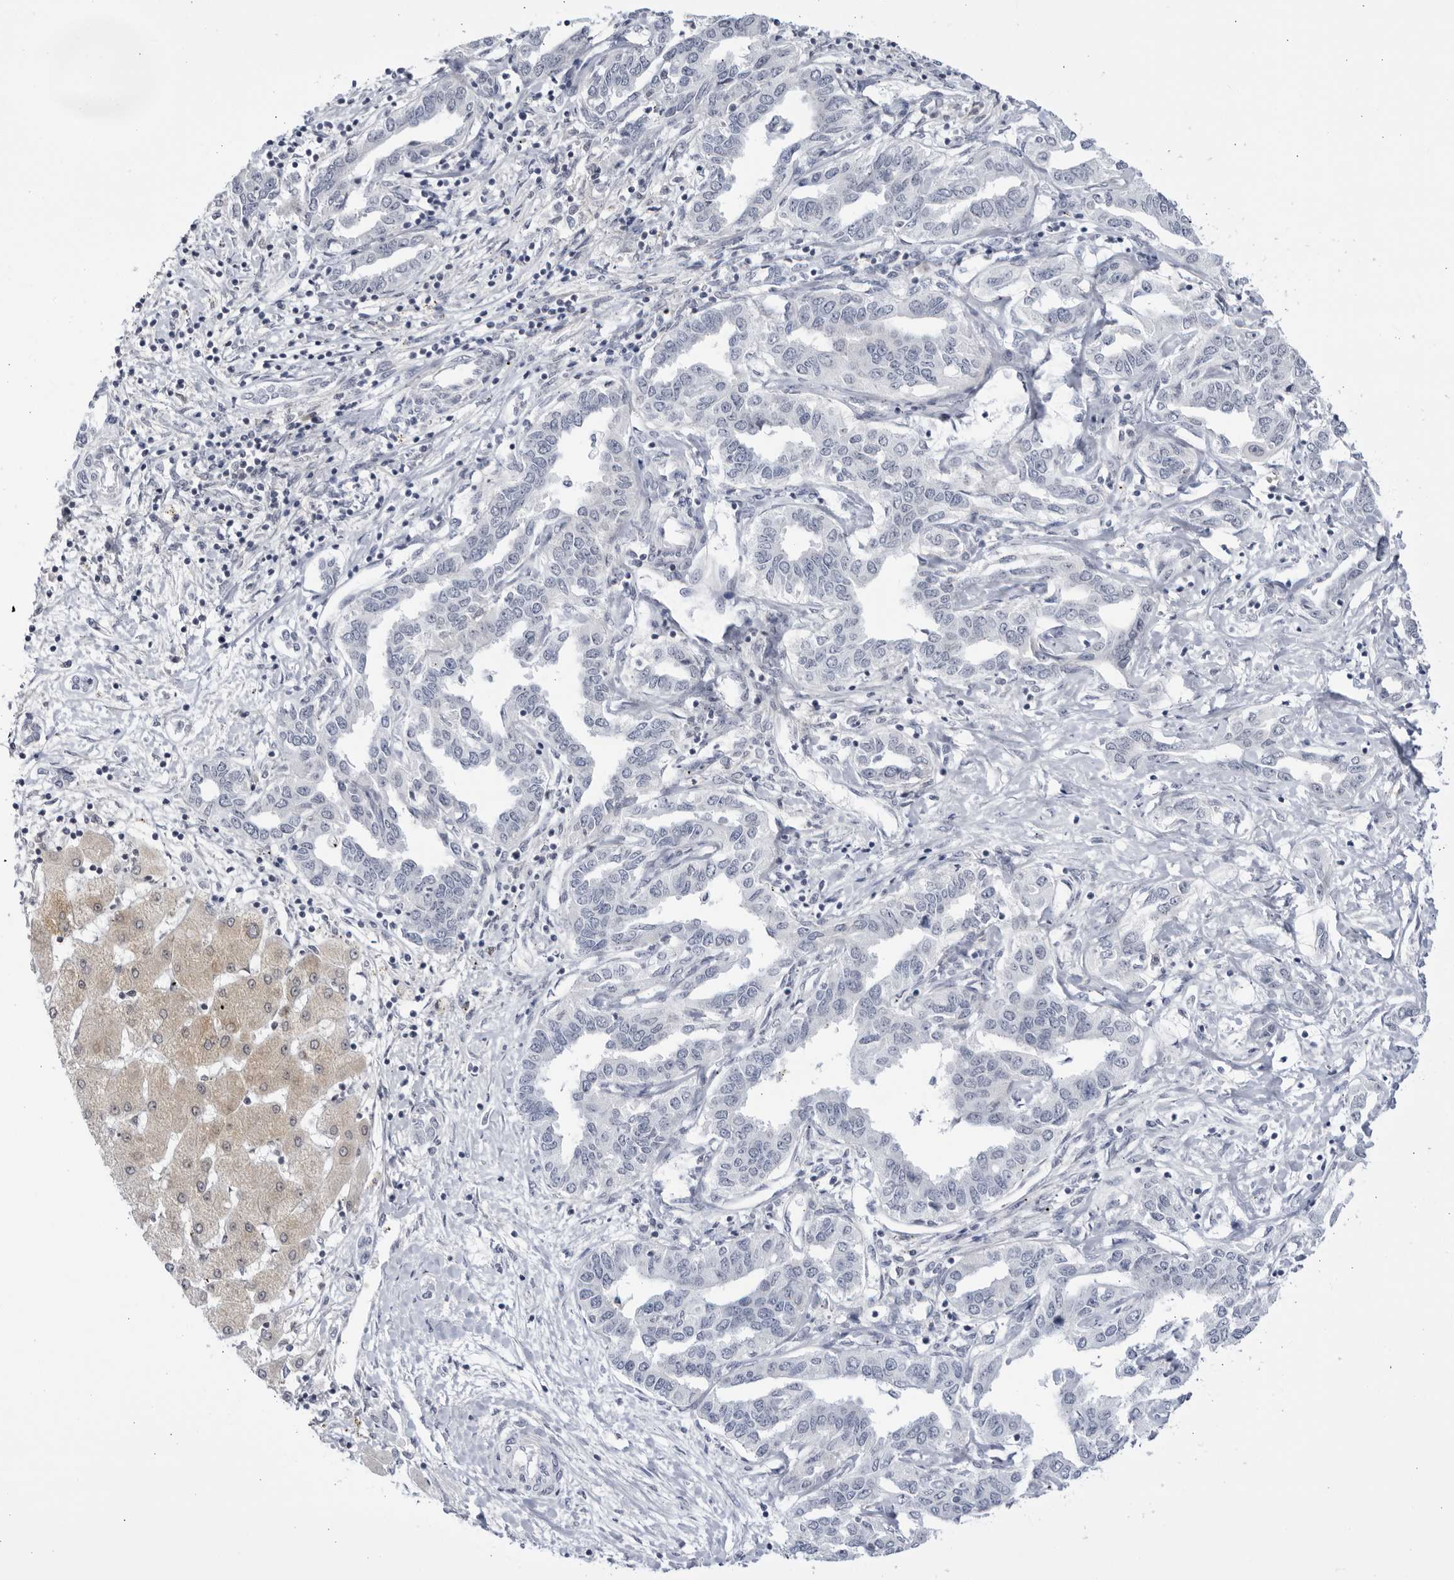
{"staining": {"intensity": "negative", "quantity": "none", "location": "none"}, "tissue": "liver cancer", "cell_type": "Tumor cells", "image_type": "cancer", "snomed": [{"axis": "morphology", "description": "Cholangiocarcinoma"}, {"axis": "topography", "description": "Liver"}], "caption": "Liver cholangiocarcinoma was stained to show a protein in brown. There is no significant positivity in tumor cells.", "gene": "CNBD1", "patient": {"sex": "male", "age": 59}}